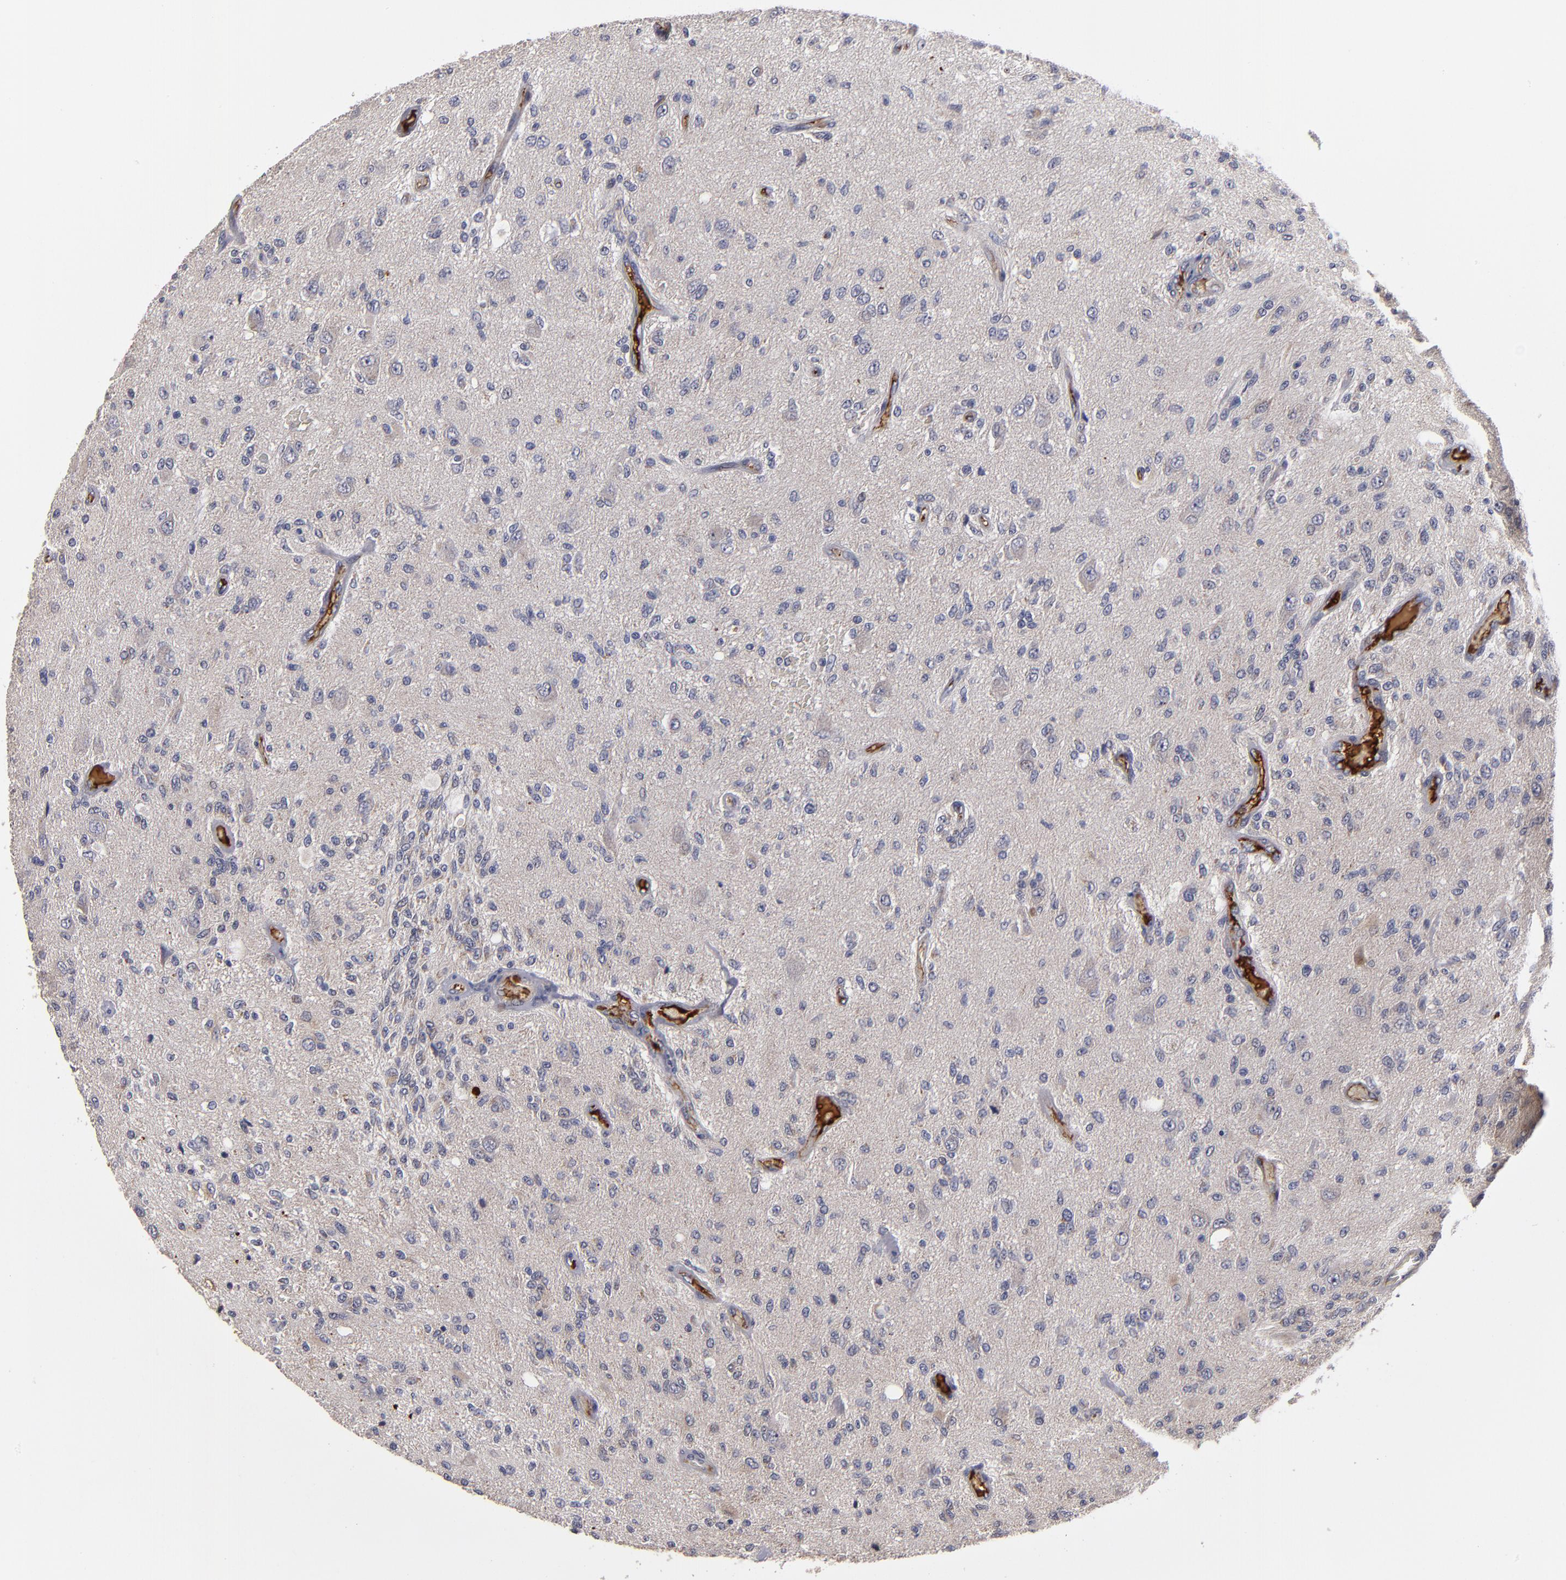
{"staining": {"intensity": "negative", "quantity": "none", "location": "none"}, "tissue": "glioma", "cell_type": "Tumor cells", "image_type": "cancer", "snomed": [{"axis": "morphology", "description": "Normal tissue, NOS"}, {"axis": "morphology", "description": "Glioma, malignant, High grade"}, {"axis": "topography", "description": "Cerebral cortex"}], "caption": "DAB immunohistochemical staining of glioma shows no significant expression in tumor cells.", "gene": "EXD2", "patient": {"sex": "male", "age": 77}}